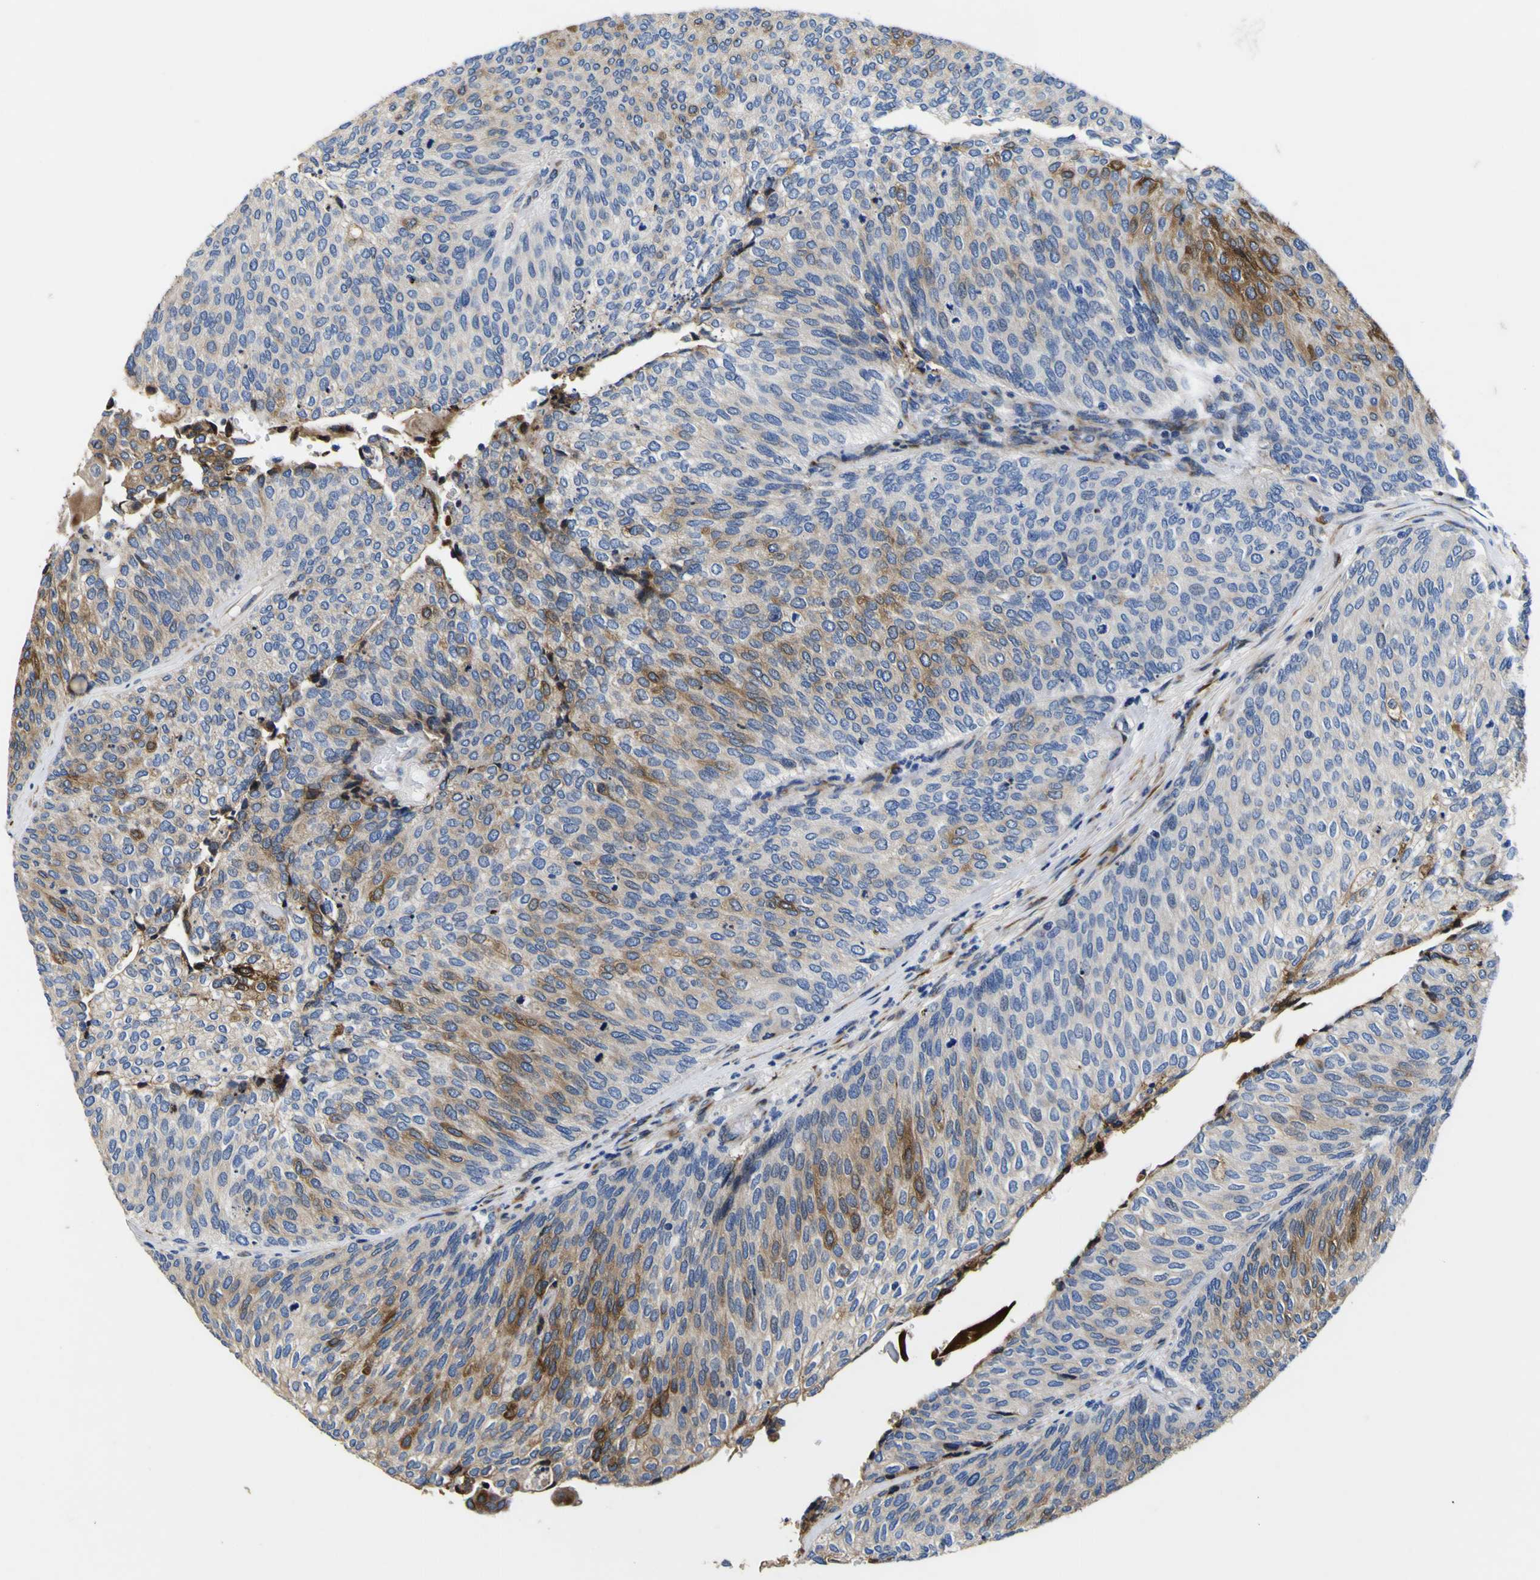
{"staining": {"intensity": "strong", "quantity": "25%-75%", "location": "cytoplasmic/membranous"}, "tissue": "urothelial cancer", "cell_type": "Tumor cells", "image_type": "cancer", "snomed": [{"axis": "morphology", "description": "Urothelial carcinoma, Low grade"}, {"axis": "topography", "description": "Urinary bladder"}], "caption": "A high-resolution histopathology image shows immunohistochemistry (IHC) staining of urothelial cancer, which reveals strong cytoplasmic/membranous expression in approximately 25%-75% of tumor cells.", "gene": "SCD", "patient": {"sex": "female", "age": 79}}